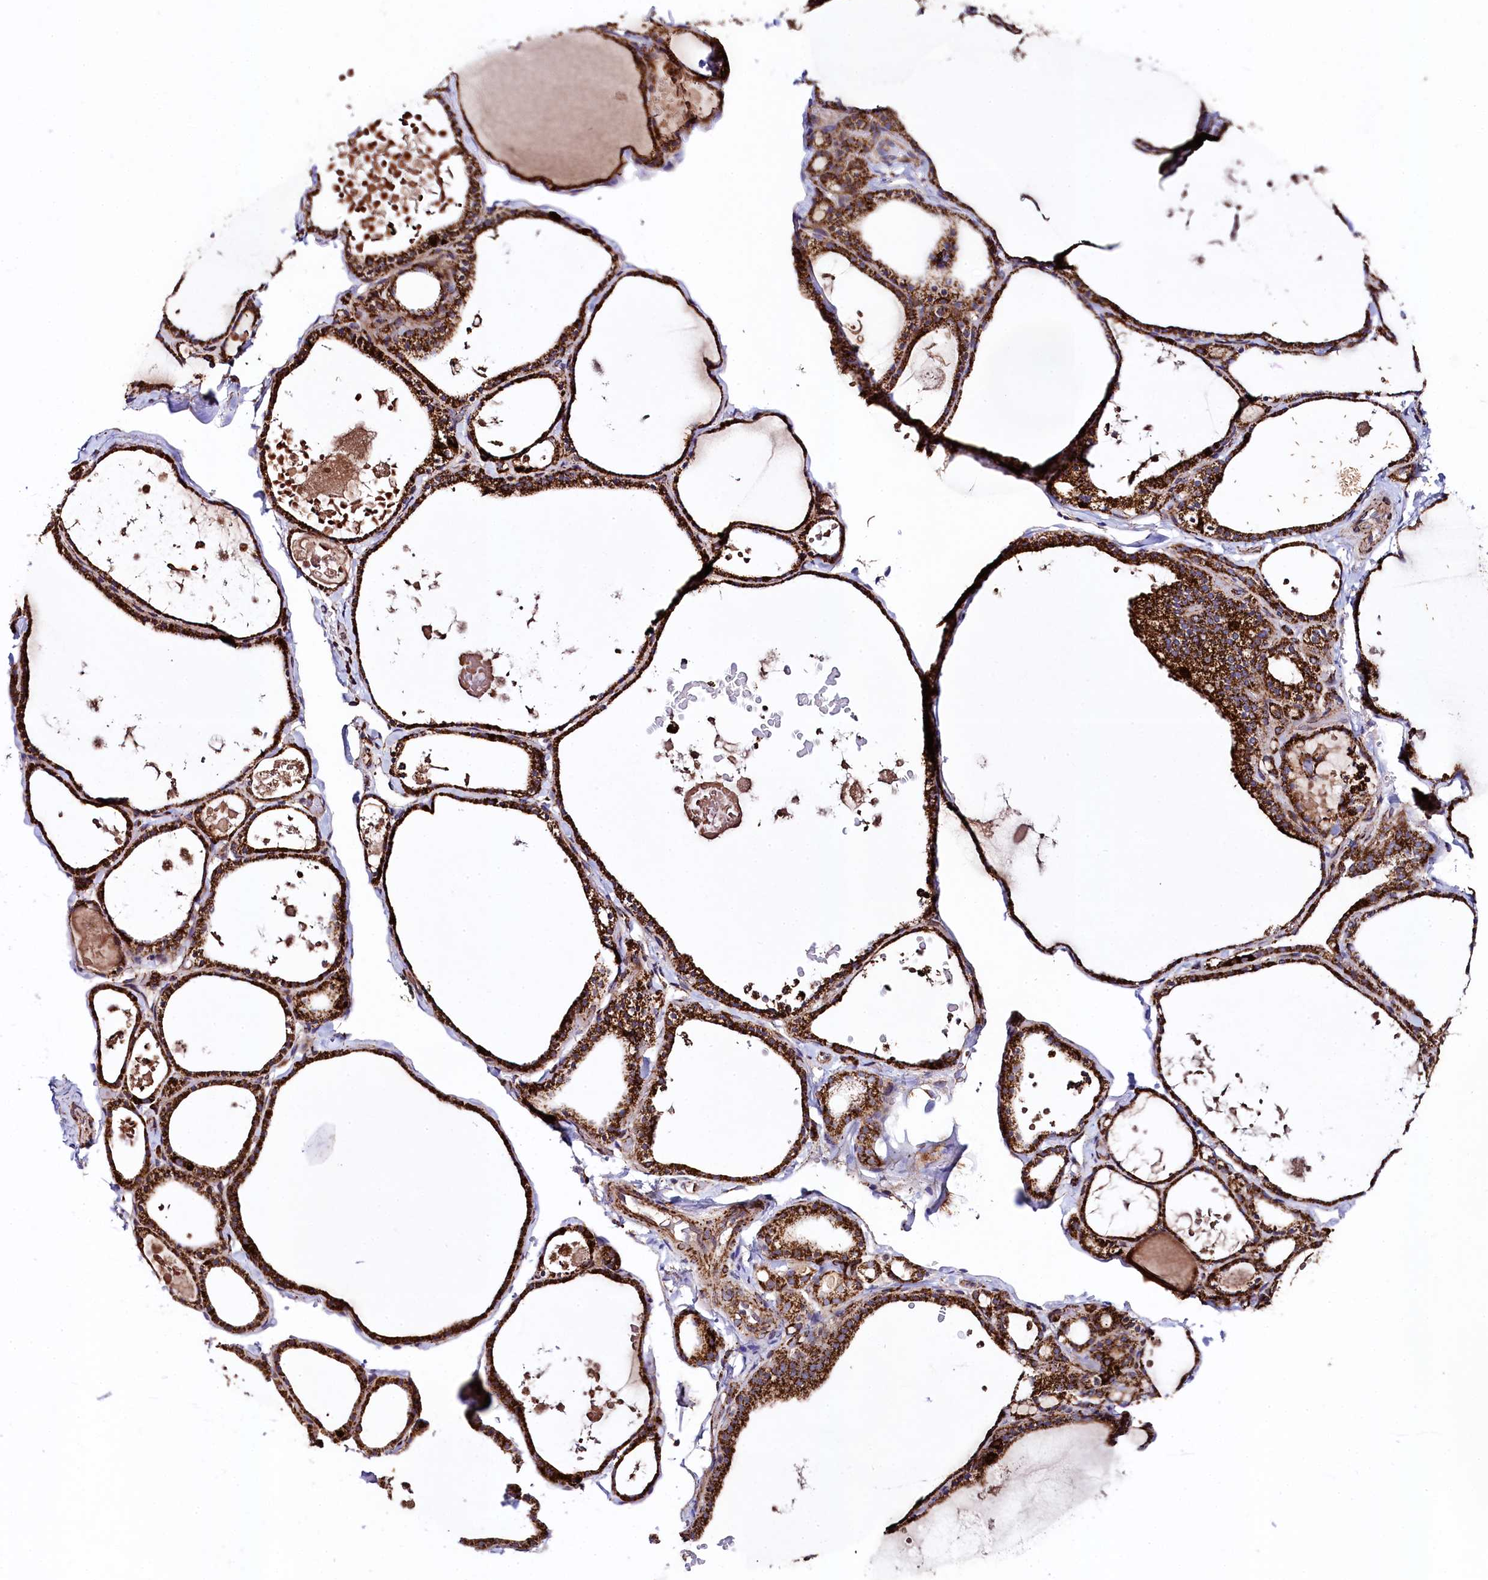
{"staining": {"intensity": "strong", "quantity": ">75%", "location": "cytoplasmic/membranous"}, "tissue": "thyroid gland", "cell_type": "Glandular cells", "image_type": "normal", "snomed": [{"axis": "morphology", "description": "Normal tissue, NOS"}, {"axis": "topography", "description": "Thyroid gland"}], "caption": "Protein staining demonstrates strong cytoplasmic/membranous staining in approximately >75% of glandular cells in normal thyroid gland. The staining was performed using DAB (3,3'-diaminobenzidine), with brown indicating positive protein expression. Nuclei are stained blue with hematoxylin.", "gene": "CLYBL", "patient": {"sex": "male", "age": 56}}